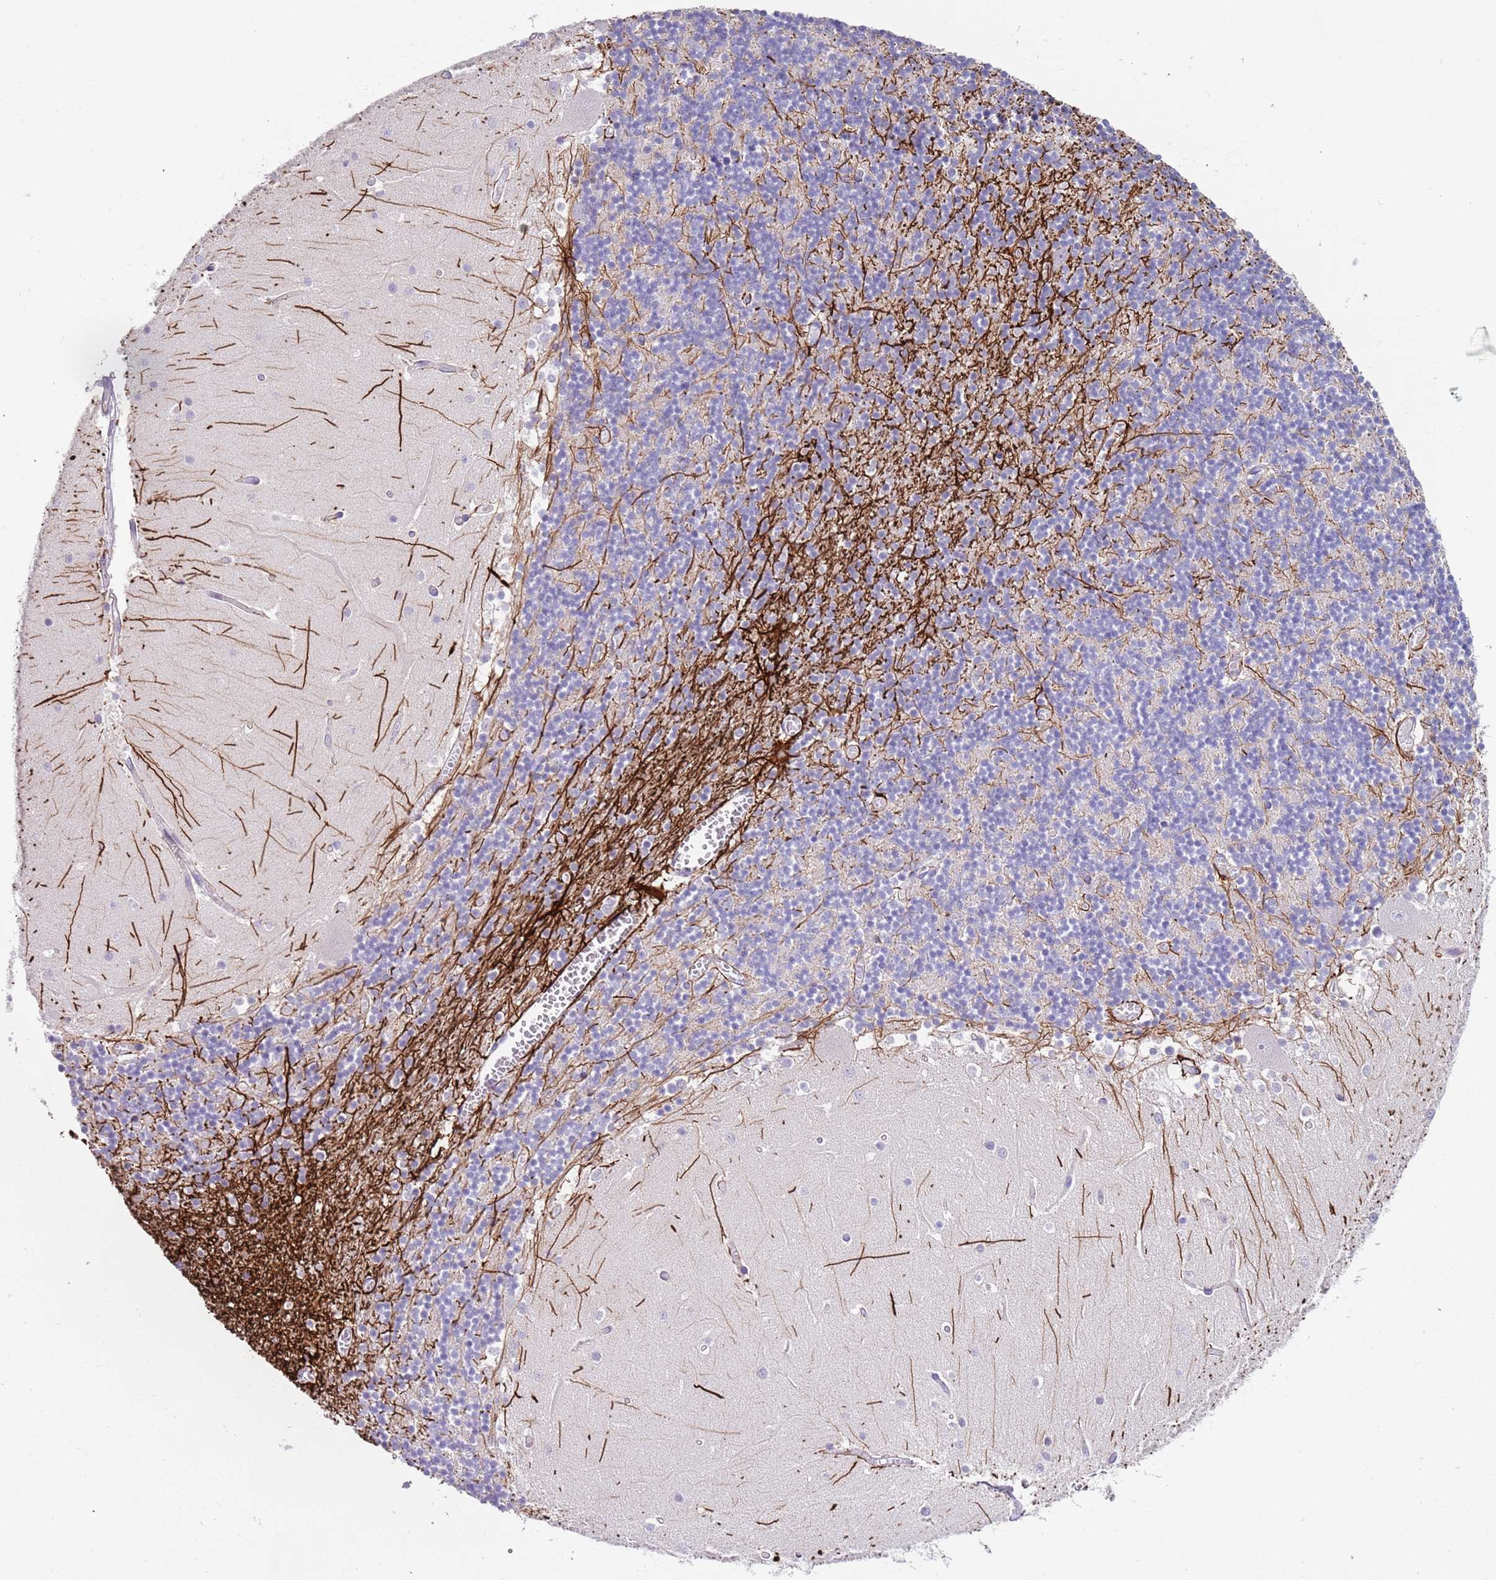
{"staining": {"intensity": "negative", "quantity": "none", "location": "none"}, "tissue": "cerebellum", "cell_type": "Cells in granular layer", "image_type": "normal", "snomed": [{"axis": "morphology", "description": "Normal tissue, NOS"}, {"axis": "topography", "description": "Cerebellum"}], "caption": "High power microscopy micrograph of an IHC image of benign cerebellum, revealing no significant staining in cells in granular layer. Brightfield microscopy of immunohistochemistry stained with DAB (3,3'-diaminobenzidine) (brown) and hematoxylin (blue), captured at high magnification.", "gene": "LRRN3", "patient": {"sex": "female", "age": 28}}